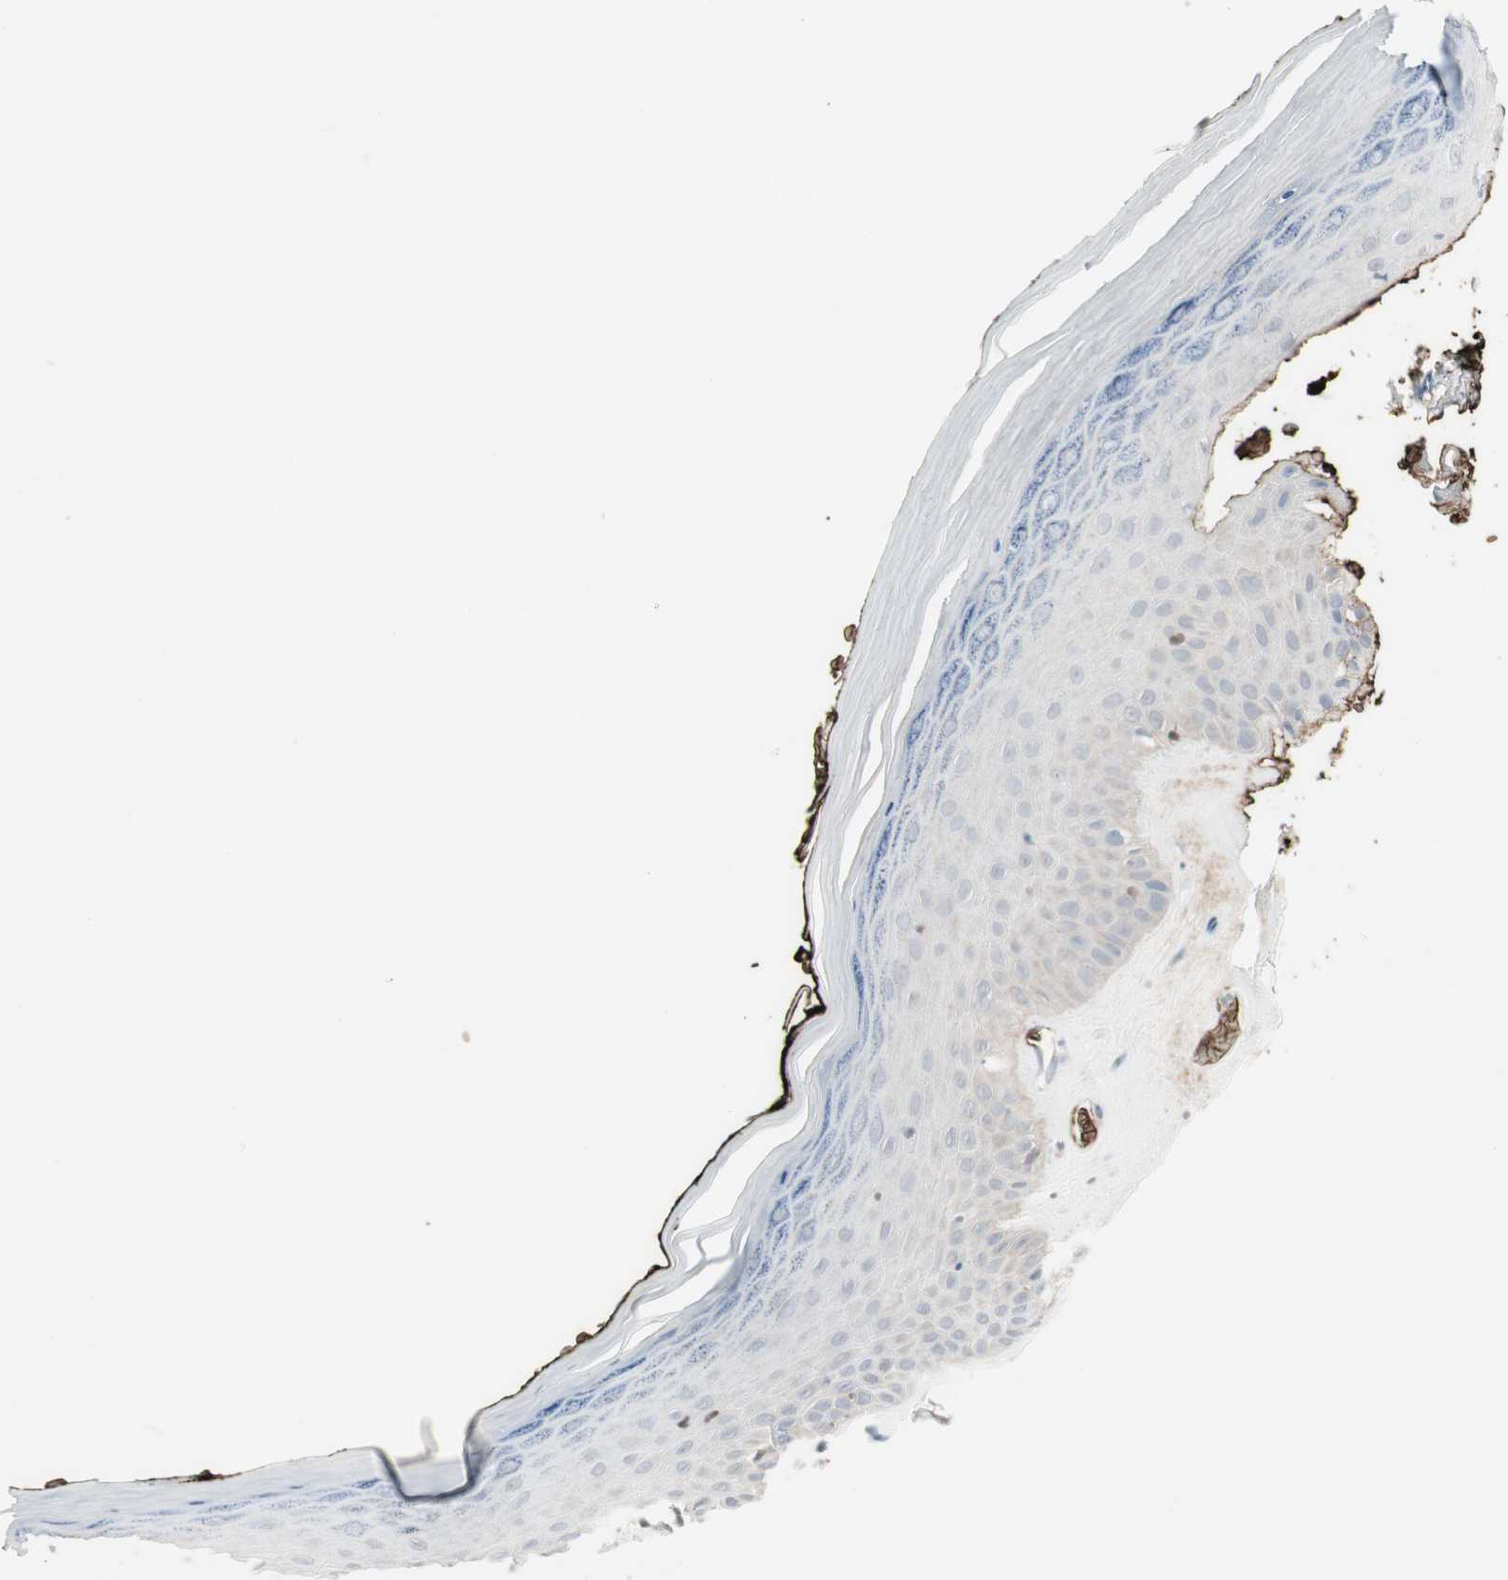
{"staining": {"intensity": "negative", "quantity": "none", "location": "none"}, "tissue": "skin", "cell_type": "Epidermal cells", "image_type": "normal", "snomed": [{"axis": "morphology", "description": "Normal tissue, NOS"}, {"axis": "morphology", "description": "Inflammation, NOS"}, {"axis": "topography", "description": "Vulva"}], "caption": "Protein analysis of unremarkable skin demonstrates no significant positivity in epidermal cells.", "gene": "MAP4K1", "patient": {"sex": "female", "age": 84}}